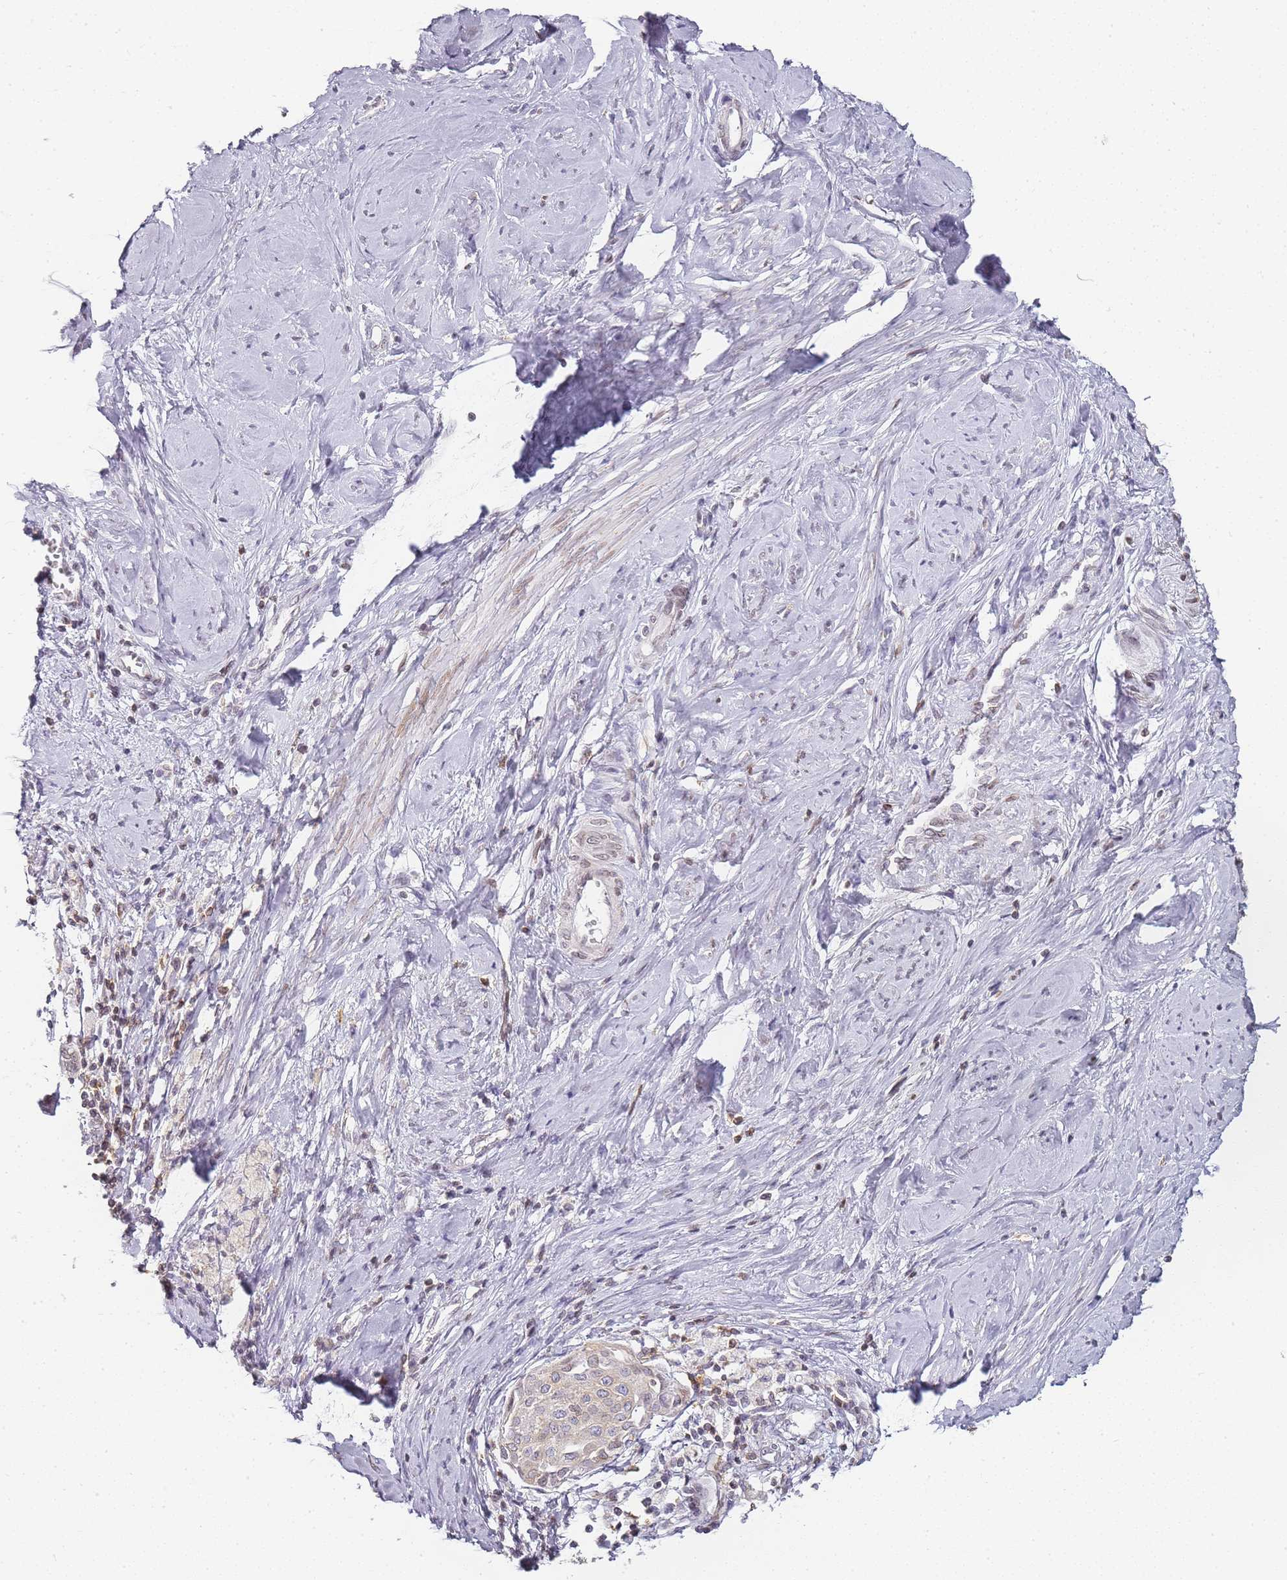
{"staining": {"intensity": "weak", "quantity": "<25%", "location": "cytoplasmic/membranous"}, "tissue": "cervical cancer", "cell_type": "Tumor cells", "image_type": "cancer", "snomed": [{"axis": "morphology", "description": "Squamous cell carcinoma, NOS"}, {"axis": "topography", "description": "Cervix"}], "caption": "The image displays no staining of tumor cells in cervical cancer. Brightfield microscopy of immunohistochemistry (IHC) stained with DAB (3,3'-diaminobenzidine) (brown) and hematoxylin (blue), captured at high magnification.", "gene": "JAKMIP1", "patient": {"sex": "female", "age": 44}}